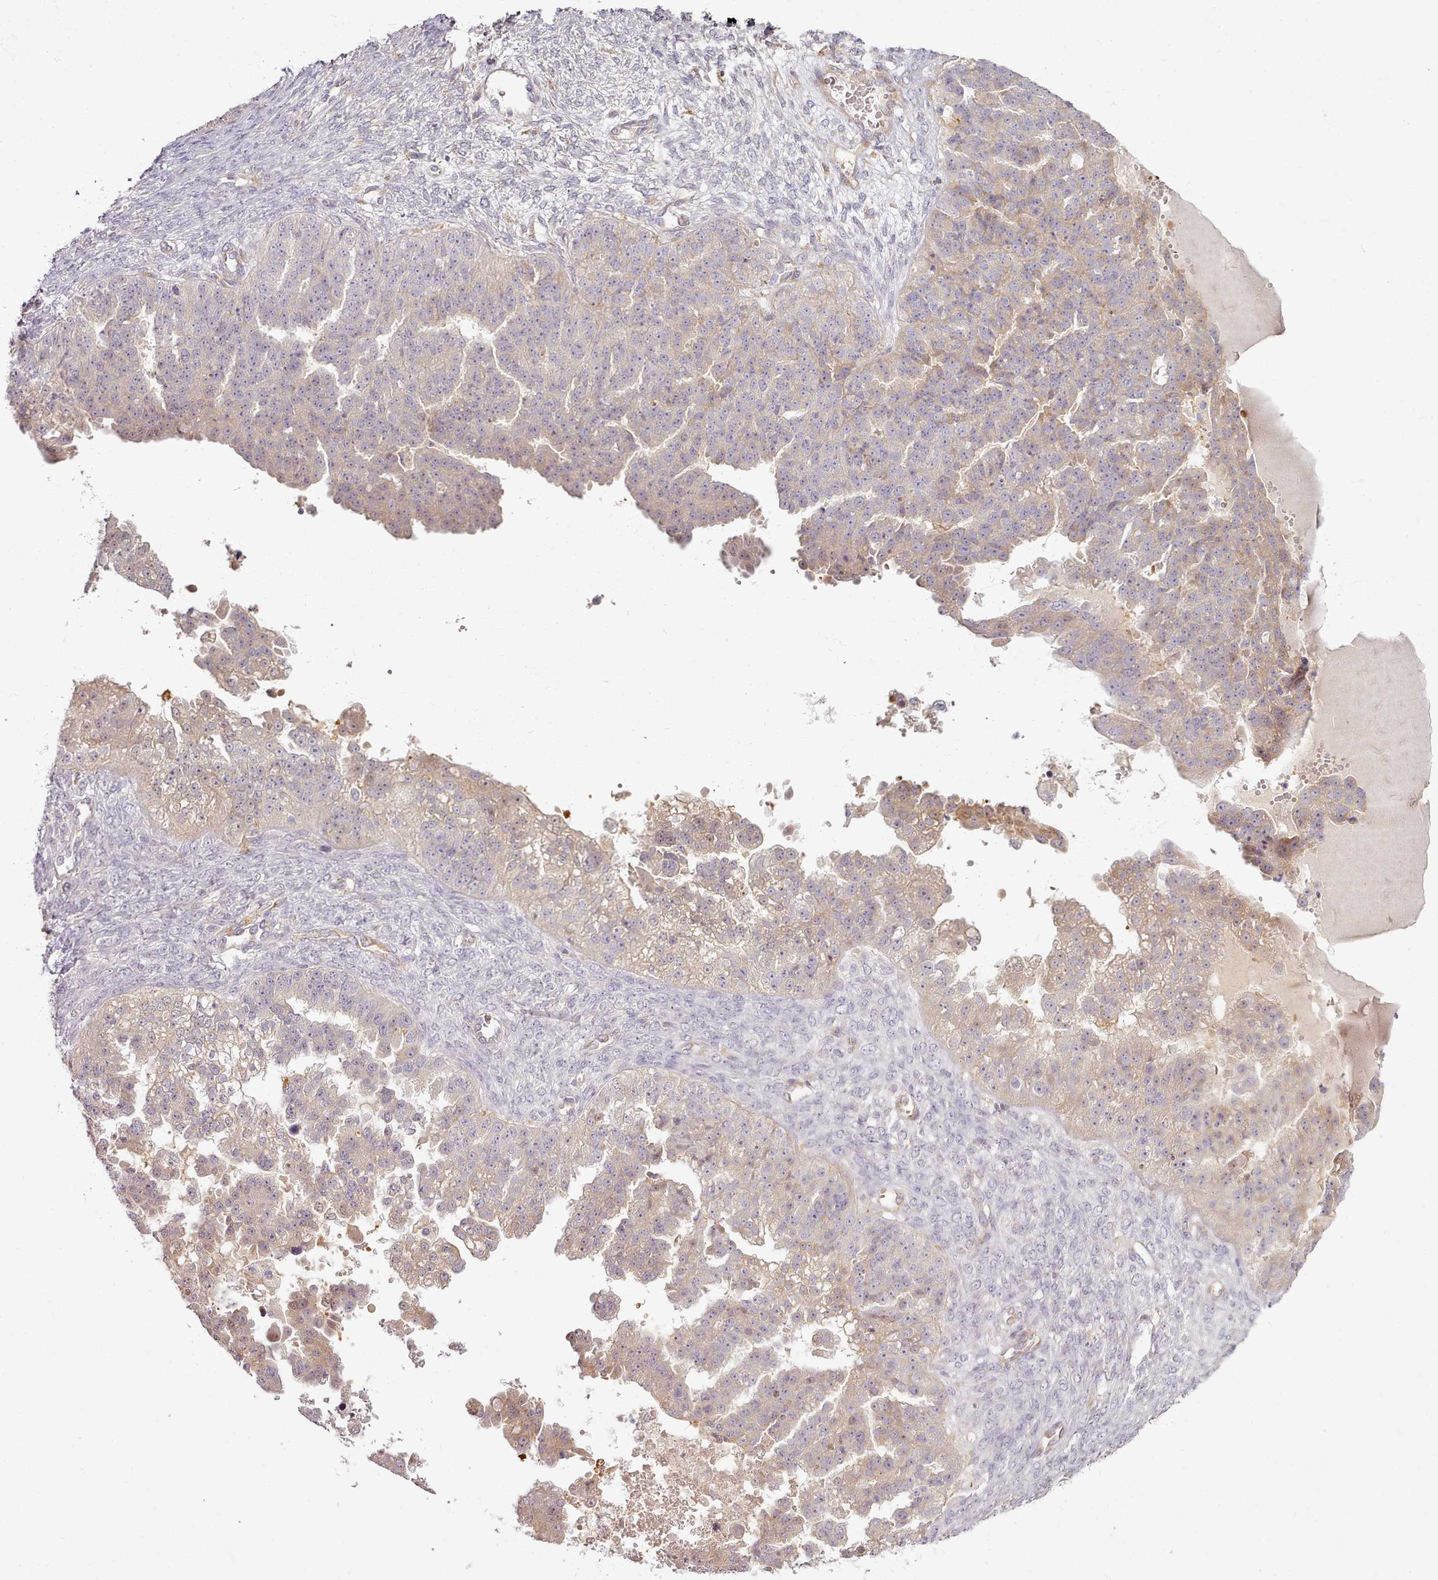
{"staining": {"intensity": "weak", "quantity": "25%-75%", "location": "cytoplasmic/membranous,nuclear"}, "tissue": "ovarian cancer", "cell_type": "Tumor cells", "image_type": "cancer", "snomed": [{"axis": "morphology", "description": "Cystadenocarcinoma, serous, NOS"}, {"axis": "topography", "description": "Ovary"}], "caption": "High-power microscopy captured an immunohistochemistry micrograph of ovarian serous cystadenocarcinoma, revealing weak cytoplasmic/membranous and nuclear expression in approximately 25%-75% of tumor cells. (DAB = brown stain, brightfield microscopy at high magnification).", "gene": "C1QTNF5", "patient": {"sex": "female", "age": 58}}